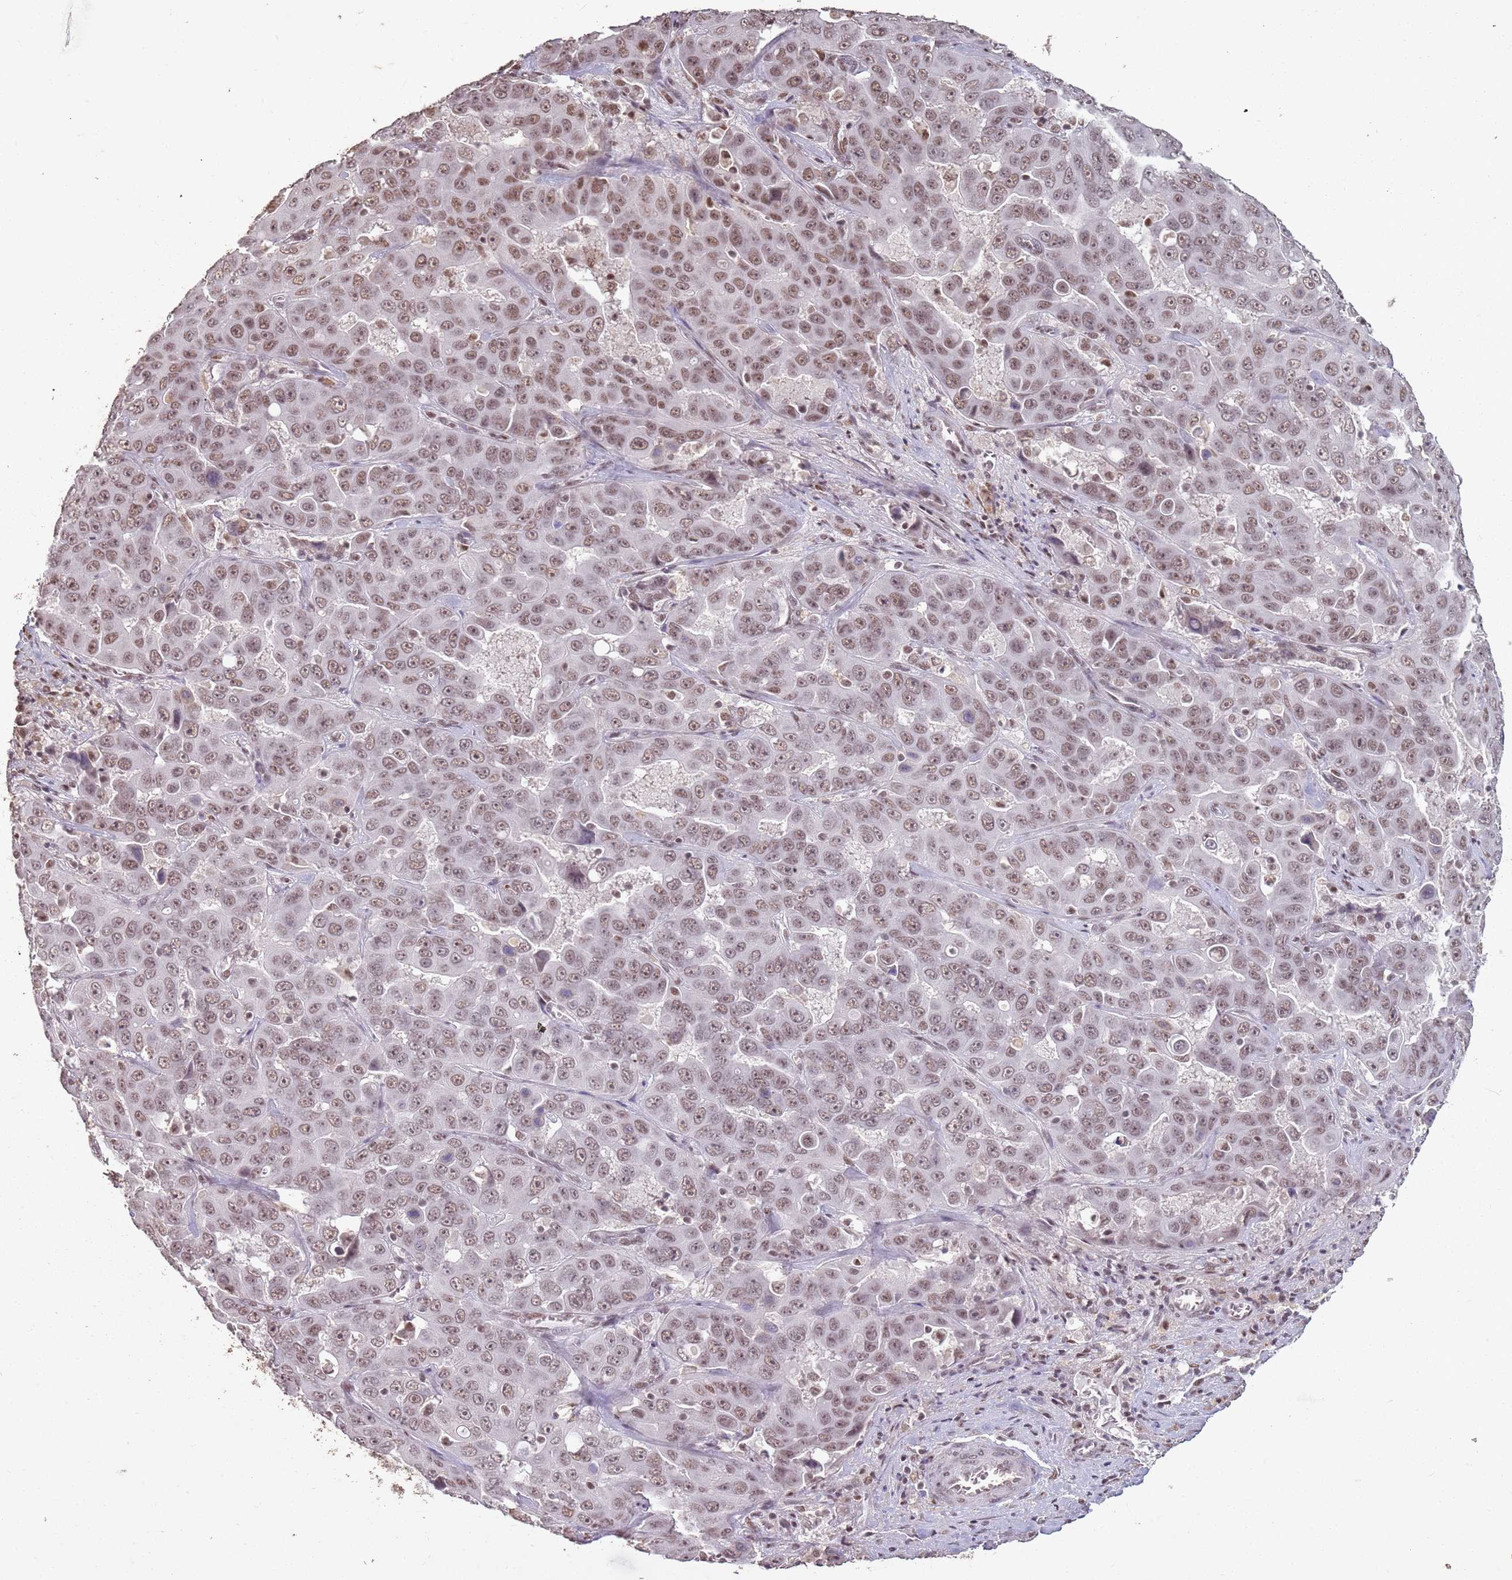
{"staining": {"intensity": "moderate", "quantity": ">75%", "location": "nuclear"}, "tissue": "liver cancer", "cell_type": "Tumor cells", "image_type": "cancer", "snomed": [{"axis": "morphology", "description": "Cholangiocarcinoma"}, {"axis": "topography", "description": "Liver"}], "caption": "Protein analysis of liver cholangiocarcinoma tissue reveals moderate nuclear staining in about >75% of tumor cells.", "gene": "ARL14EP", "patient": {"sex": "female", "age": 52}}